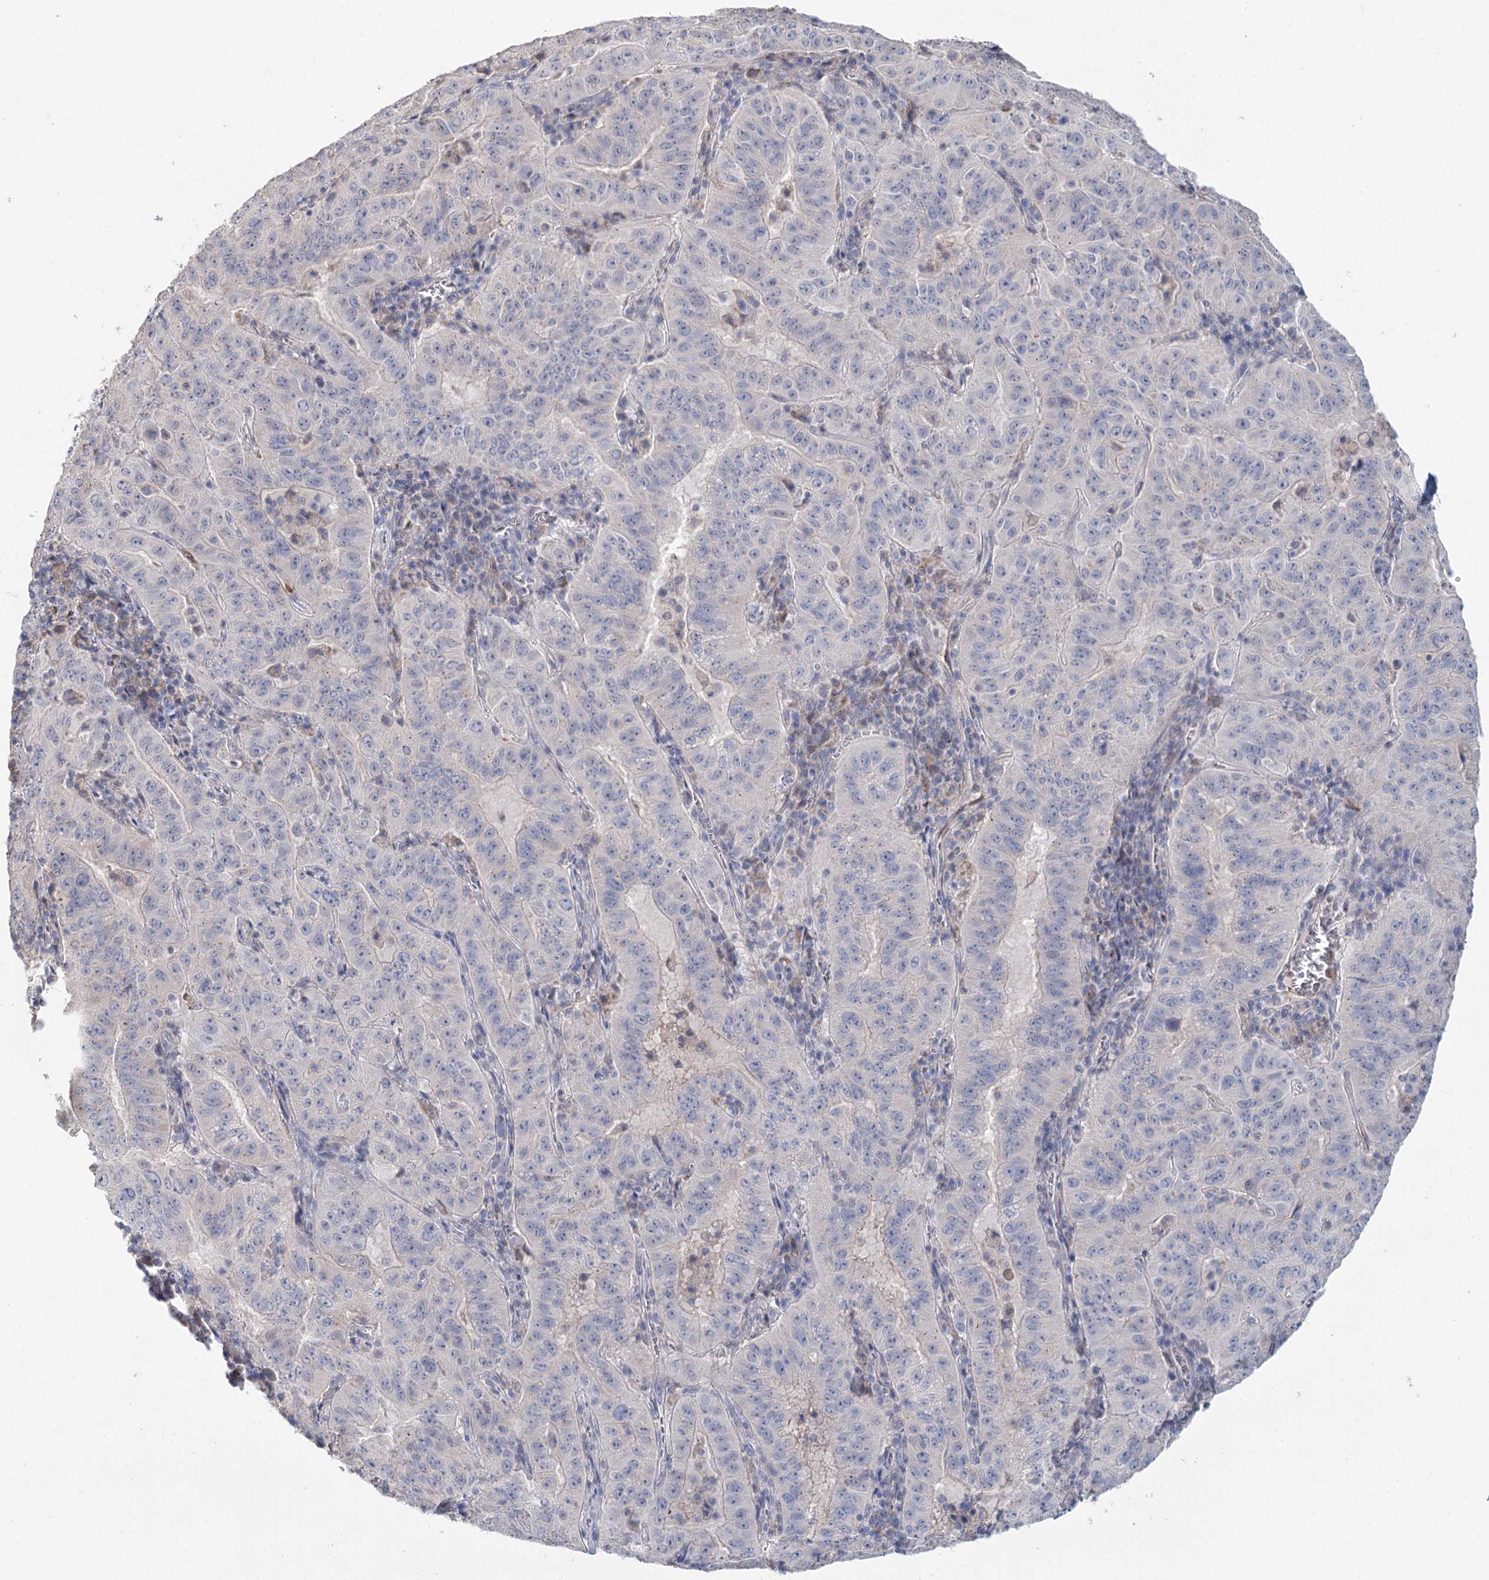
{"staining": {"intensity": "negative", "quantity": "none", "location": "none"}, "tissue": "pancreatic cancer", "cell_type": "Tumor cells", "image_type": "cancer", "snomed": [{"axis": "morphology", "description": "Adenocarcinoma, NOS"}, {"axis": "topography", "description": "Pancreas"}], "caption": "A high-resolution image shows immunohistochemistry (IHC) staining of adenocarcinoma (pancreatic), which demonstrates no significant staining in tumor cells.", "gene": "ARHGAP44", "patient": {"sex": "male", "age": 63}}